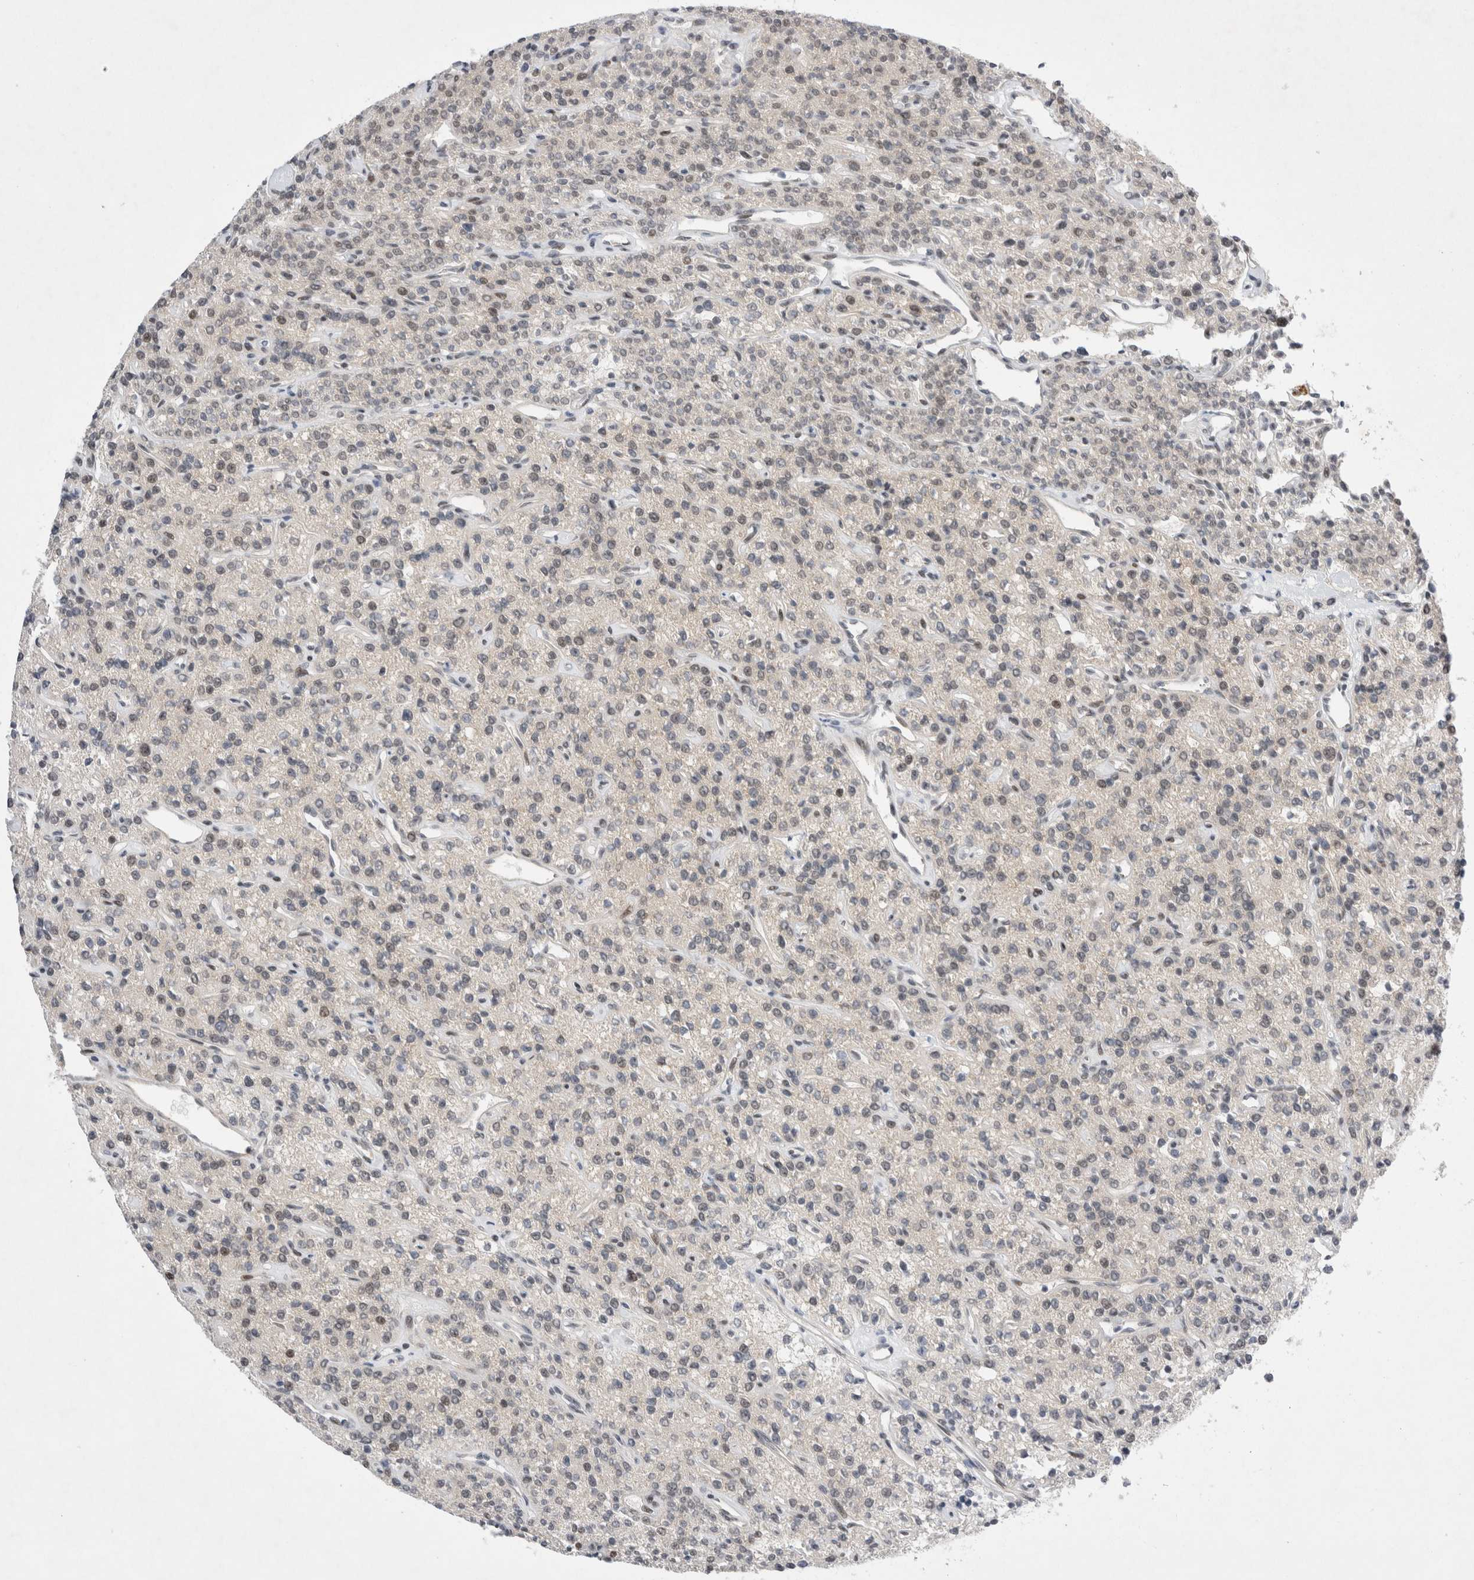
{"staining": {"intensity": "moderate", "quantity": "<25%", "location": "cytoplasmic/membranous"}, "tissue": "parathyroid gland", "cell_type": "Glandular cells", "image_type": "normal", "snomed": [{"axis": "morphology", "description": "Normal tissue, NOS"}, {"axis": "topography", "description": "Parathyroid gland"}], "caption": "A low amount of moderate cytoplasmic/membranous staining is identified in approximately <25% of glandular cells in normal parathyroid gland.", "gene": "WIPF2", "patient": {"sex": "male", "age": 46}}